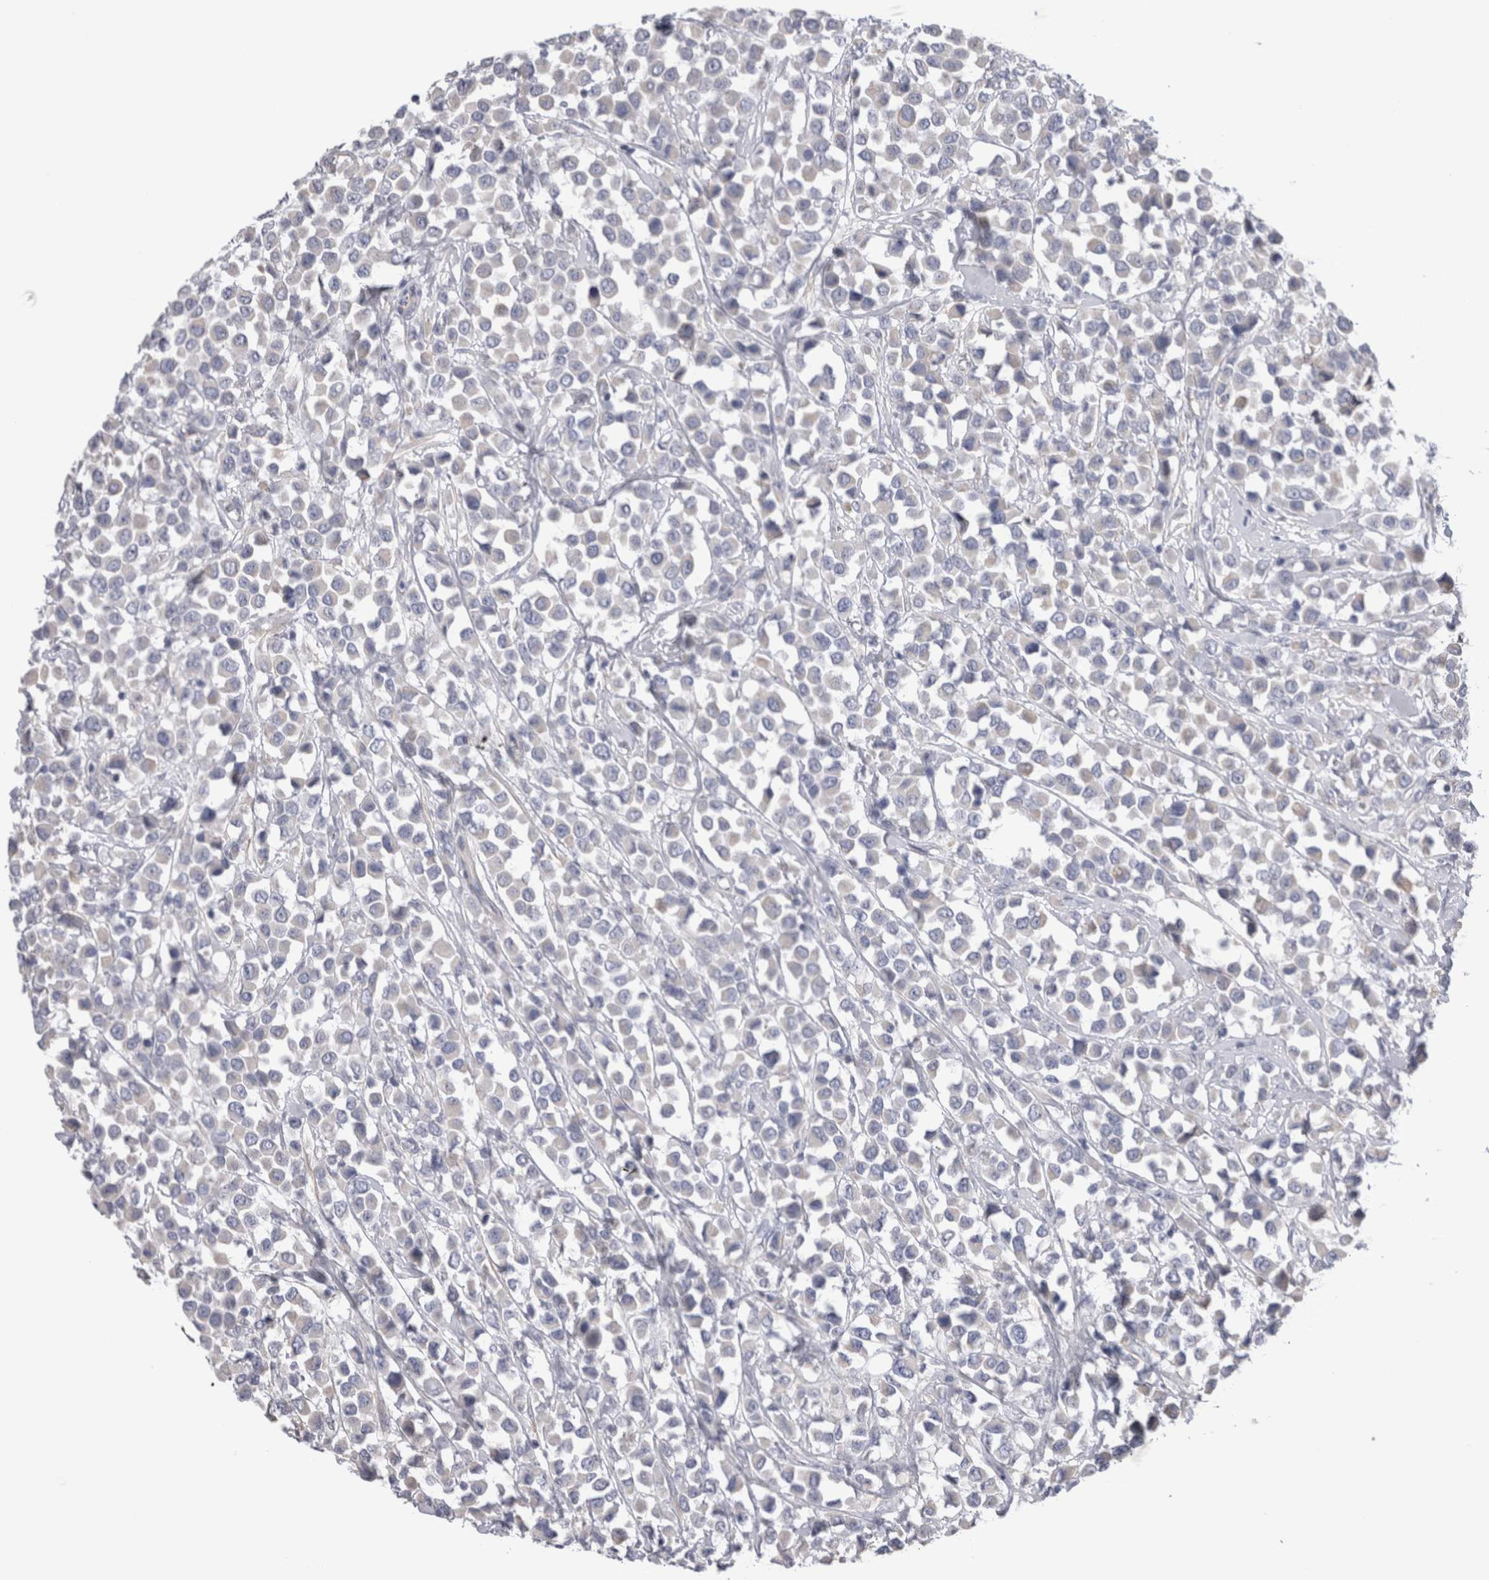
{"staining": {"intensity": "negative", "quantity": "none", "location": "none"}, "tissue": "breast cancer", "cell_type": "Tumor cells", "image_type": "cancer", "snomed": [{"axis": "morphology", "description": "Duct carcinoma"}, {"axis": "topography", "description": "Breast"}], "caption": "The histopathology image displays no significant positivity in tumor cells of breast cancer.", "gene": "SMAP2", "patient": {"sex": "female", "age": 61}}